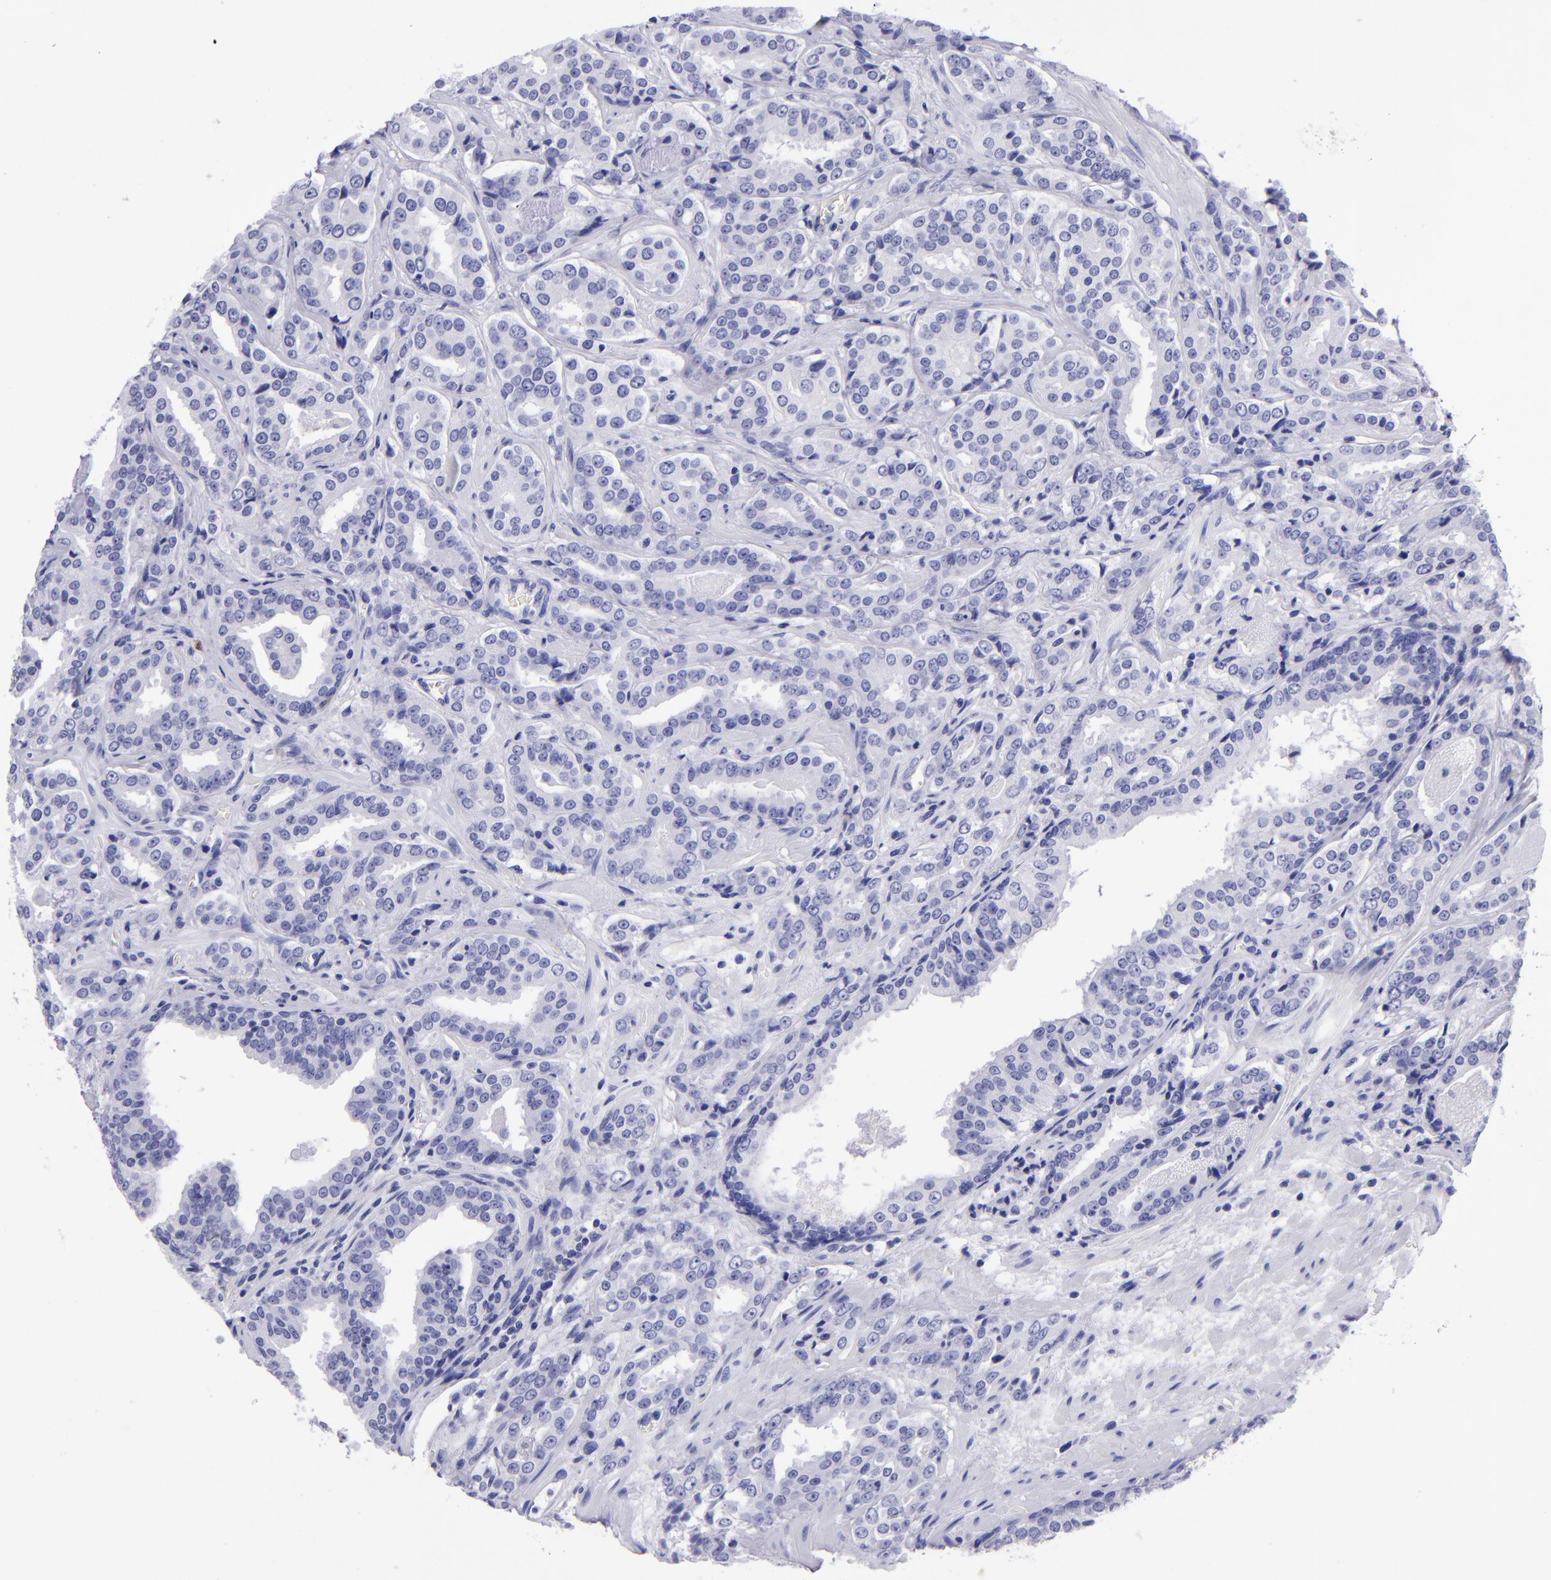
{"staining": {"intensity": "negative", "quantity": "none", "location": "none"}, "tissue": "prostate cancer", "cell_type": "Tumor cells", "image_type": "cancer", "snomed": [{"axis": "morphology", "description": "Adenocarcinoma, Medium grade"}, {"axis": "topography", "description": "Prostate"}], "caption": "High power microscopy histopathology image of an immunohistochemistry (IHC) micrograph of medium-grade adenocarcinoma (prostate), revealing no significant positivity in tumor cells.", "gene": "TYRP1", "patient": {"sex": "male", "age": 60}}